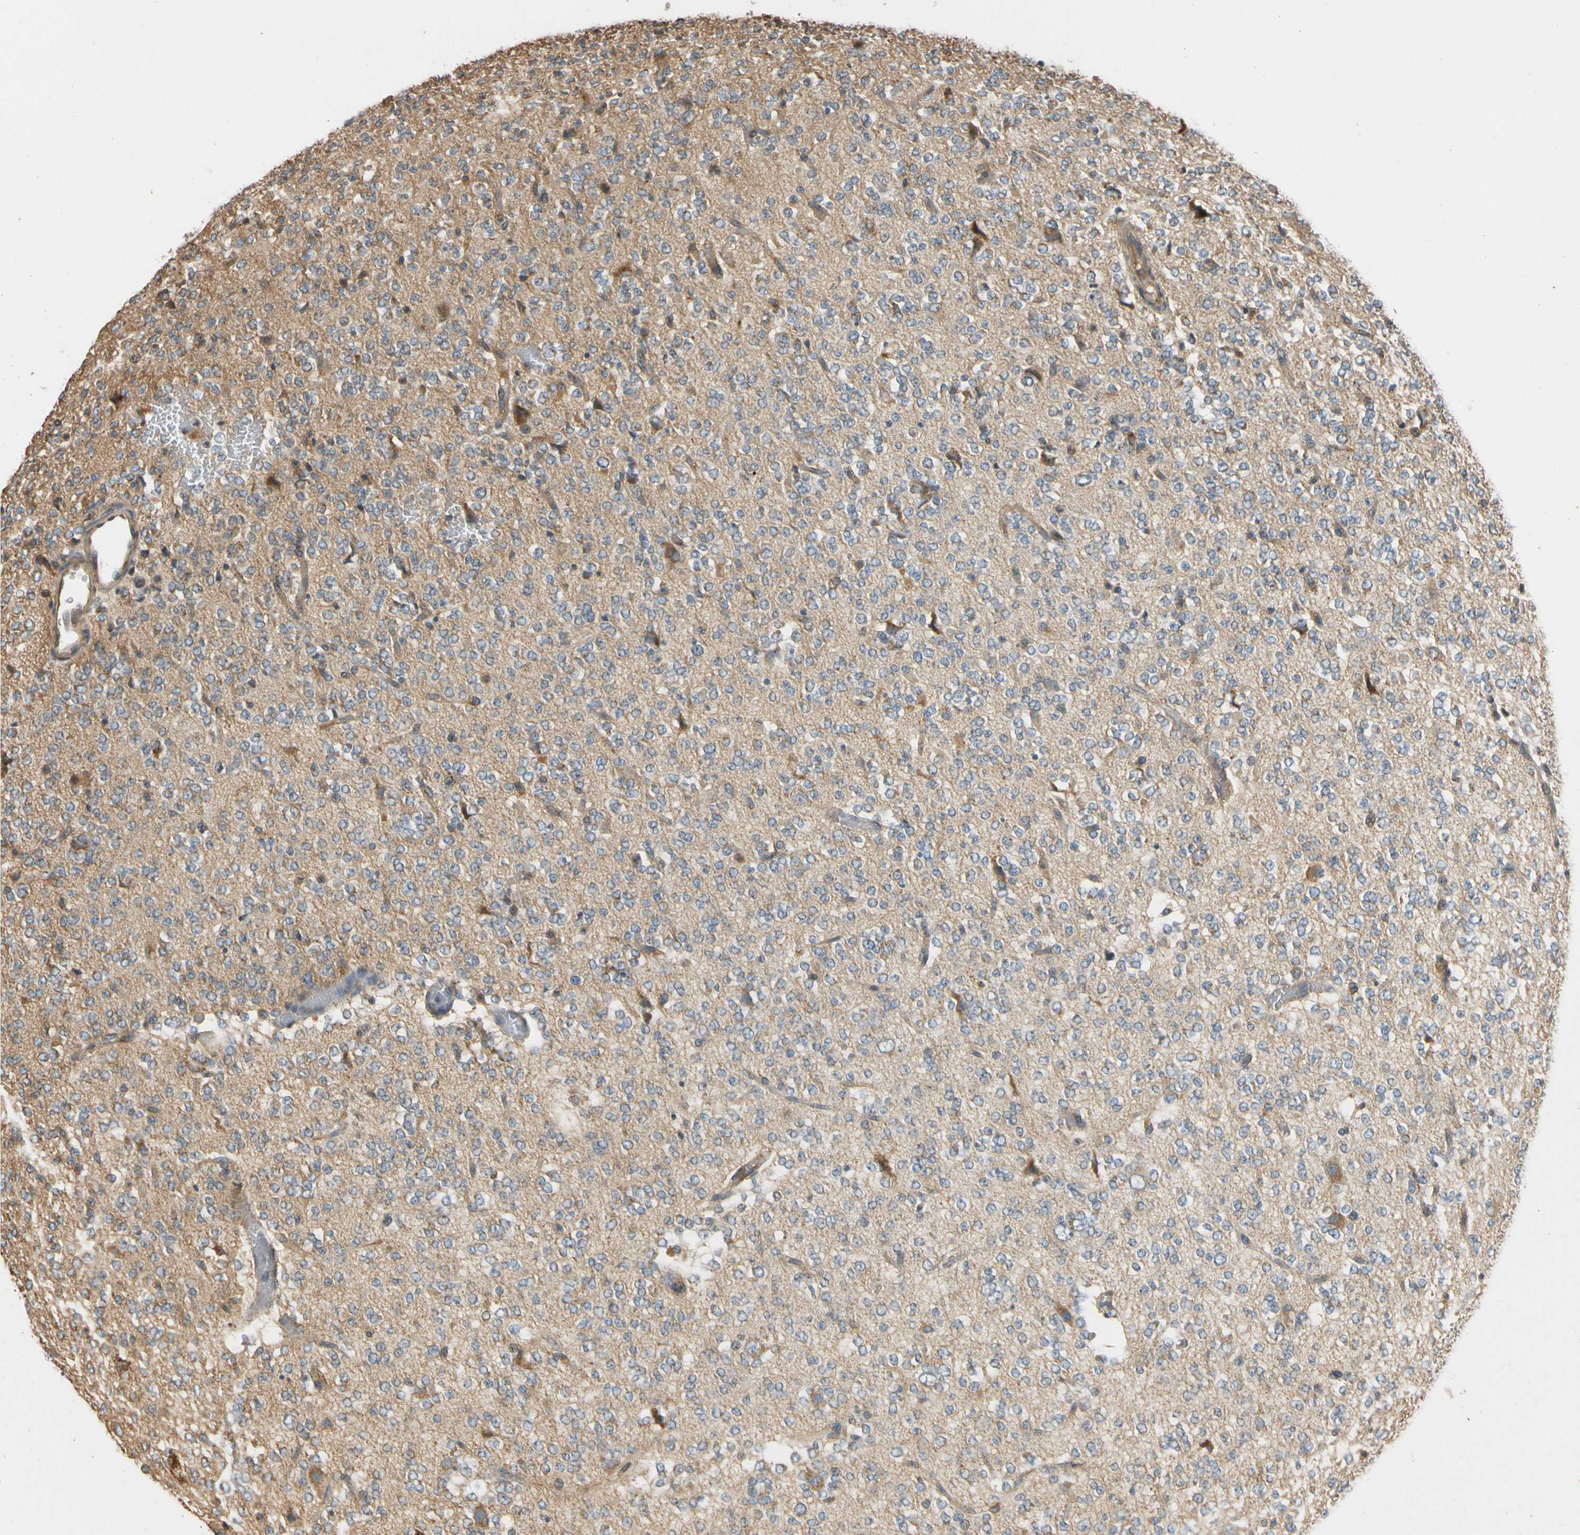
{"staining": {"intensity": "negative", "quantity": "none", "location": "none"}, "tissue": "glioma", "cell_type": "Tumor cells", "image_type": "cancer", "snomed": [{"axis": "morphology", "description": "Glioma, malignant, Low grade"}, {"axis": "topography", "description": "Brain"}], "caption": "Immunohistochemical staining of malignant glioma (low-grade) reveals no significant positivity in tumor cells.", "gene": "ATP2C1", "patient": {"sex": "male", "age": 38}}